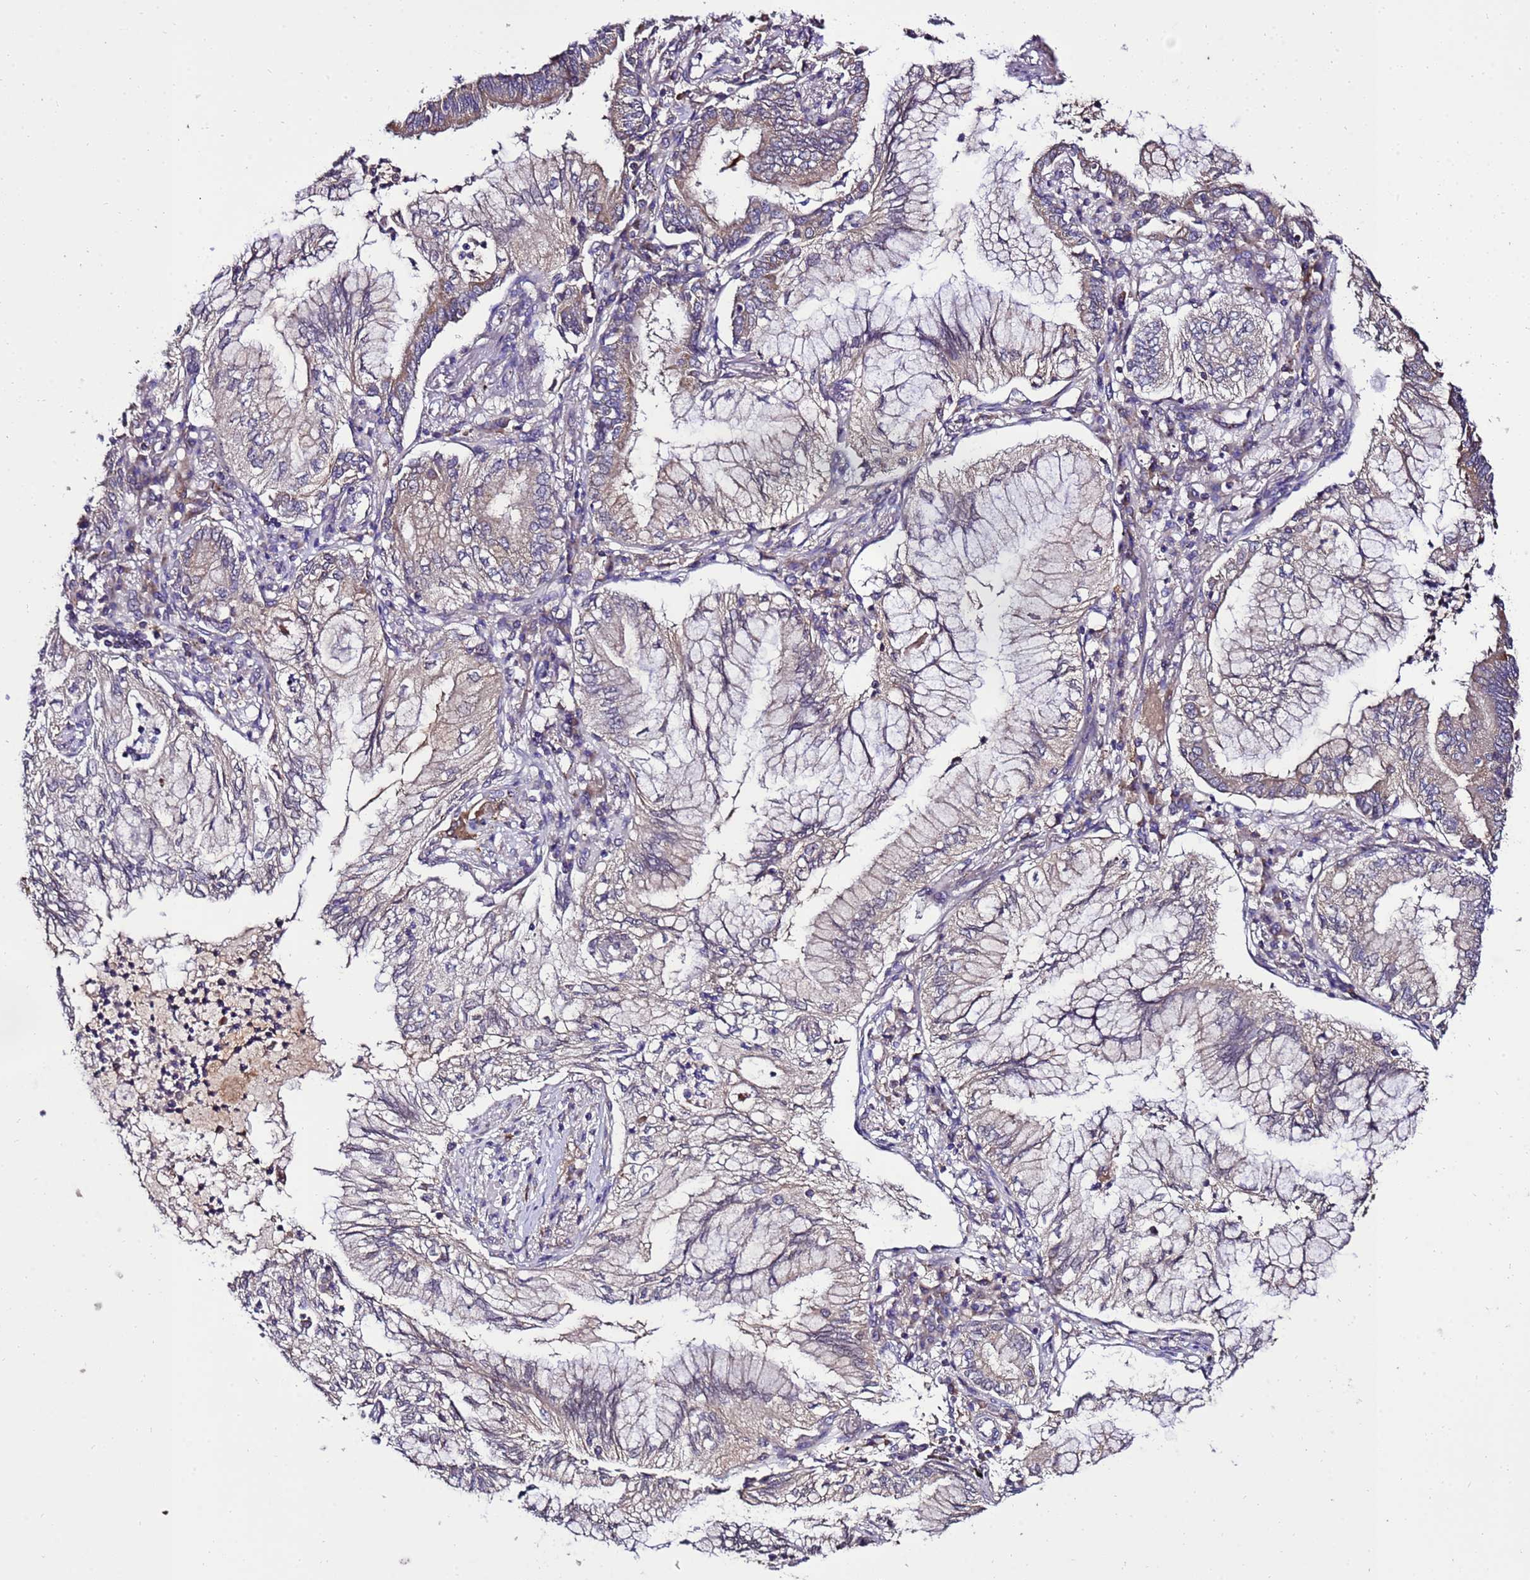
{"staining": {"intensity": "weak", "quantity": "25%-75%", "location": "cytoplasmic/membranous"}, "tissue": "lung cancer", "cell_type": "Tumor cells", "image_type": "cancer", "snomed": [{"axis": "morphology", "description": "Adenocarcinoma, NOS"}, {"axis": "topography", "description": "Lung"}], "caption": "A low amount of weak cytoplasmic/membranous staining is seen in approximately 25%-75% of tumor cells in lung adenocarcinoma tissue.", "gene": "ZNF329", "patient": {"sex": "female", "age": 70}}